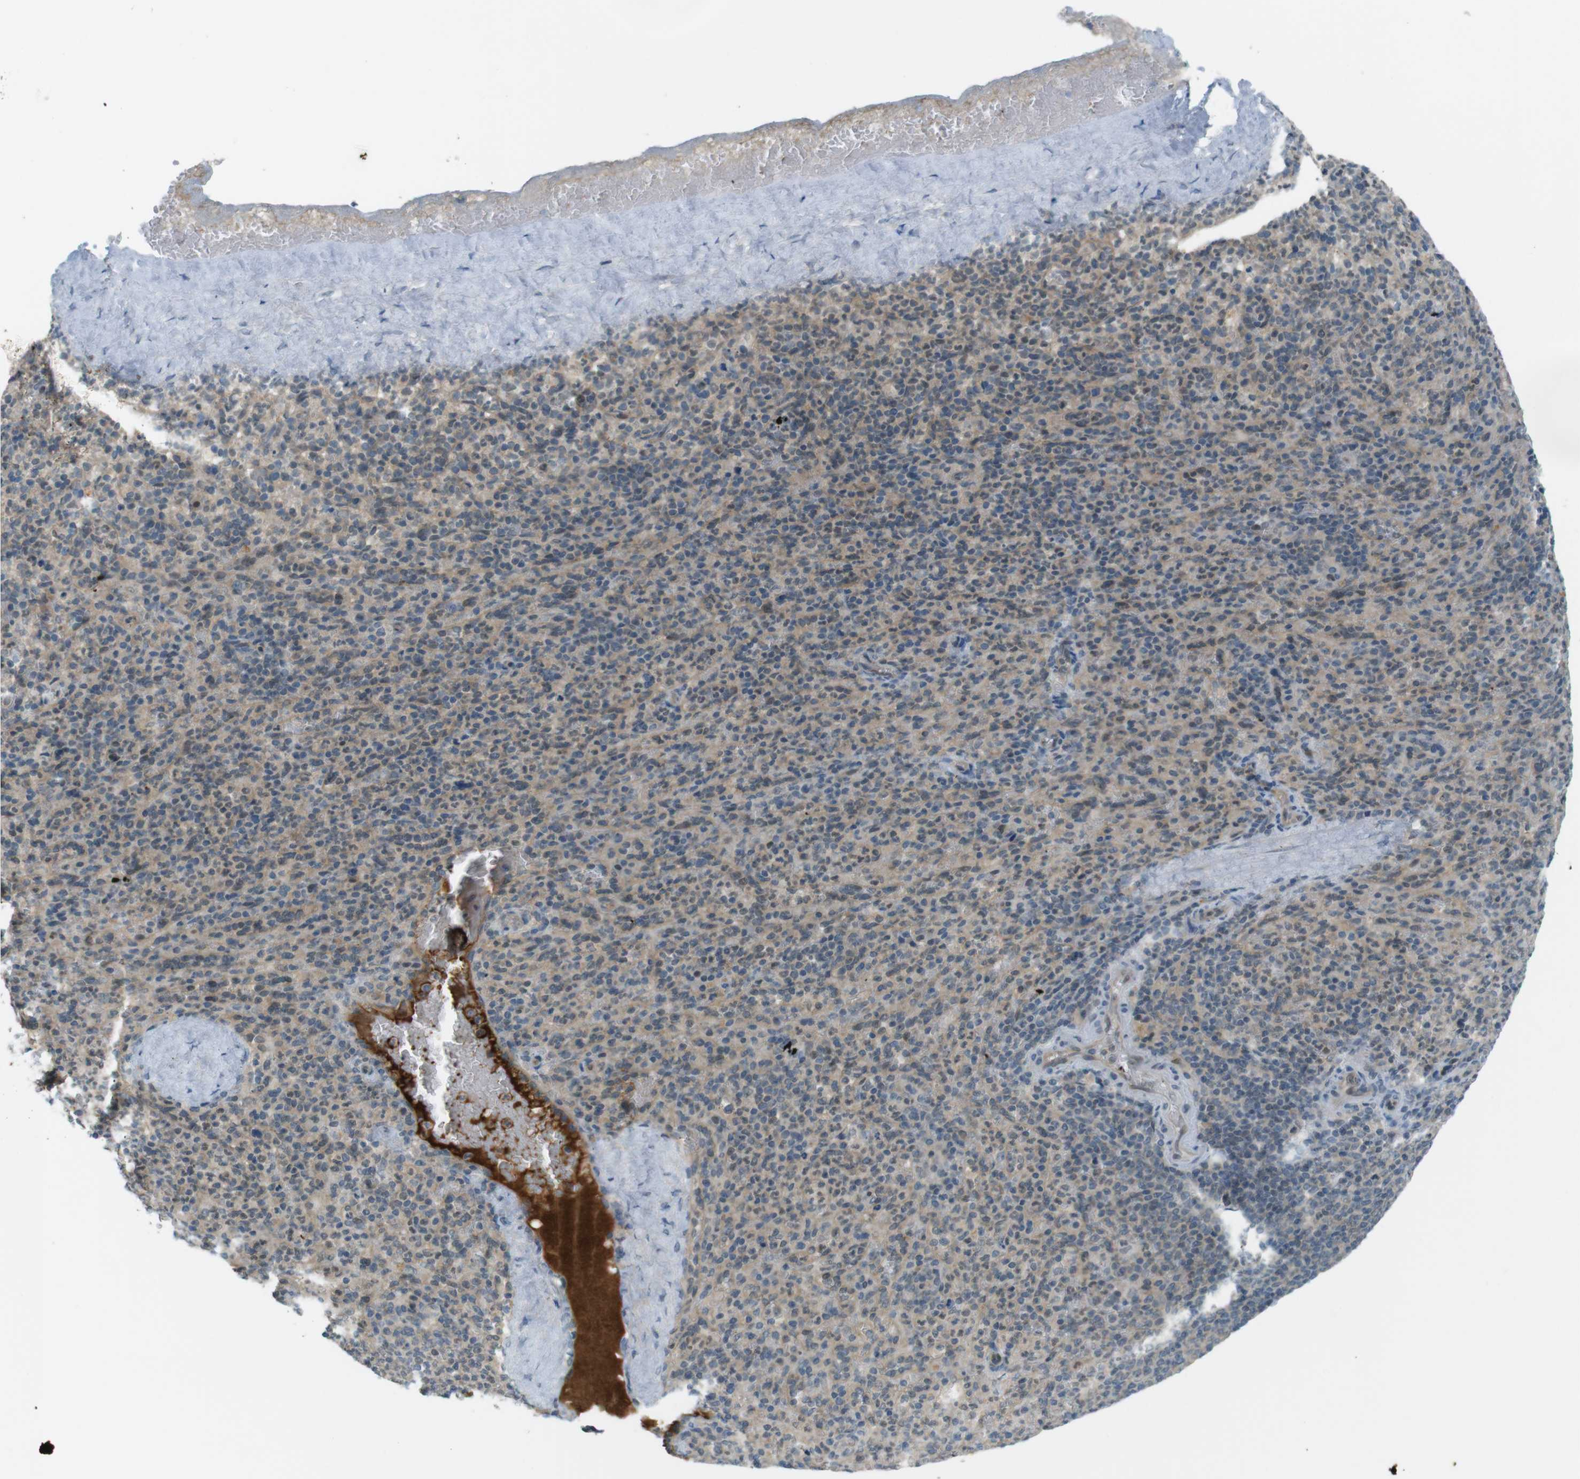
{"staining": {"intensity": "weak", "quantity": "25%-75%", "location": "cytoplasmic/membranous"}, "tissue": "spleen", "cell_type": "Cells in red pulp", "image_type": "normal", "snomed": [{"axis": "morphology", "description": "Normal tissue, NOS"}, {"axis": "topography", "description": "Spleen"}], "caption": "A micrograph of human spleen stained for a protein exhibits weak cytoplasmic/membranous brown staining in cells in red pulp. Nuclei are stained in blue.", "gene": "ZDHHC20", "patient": {"sex": "male", "age": 36}}